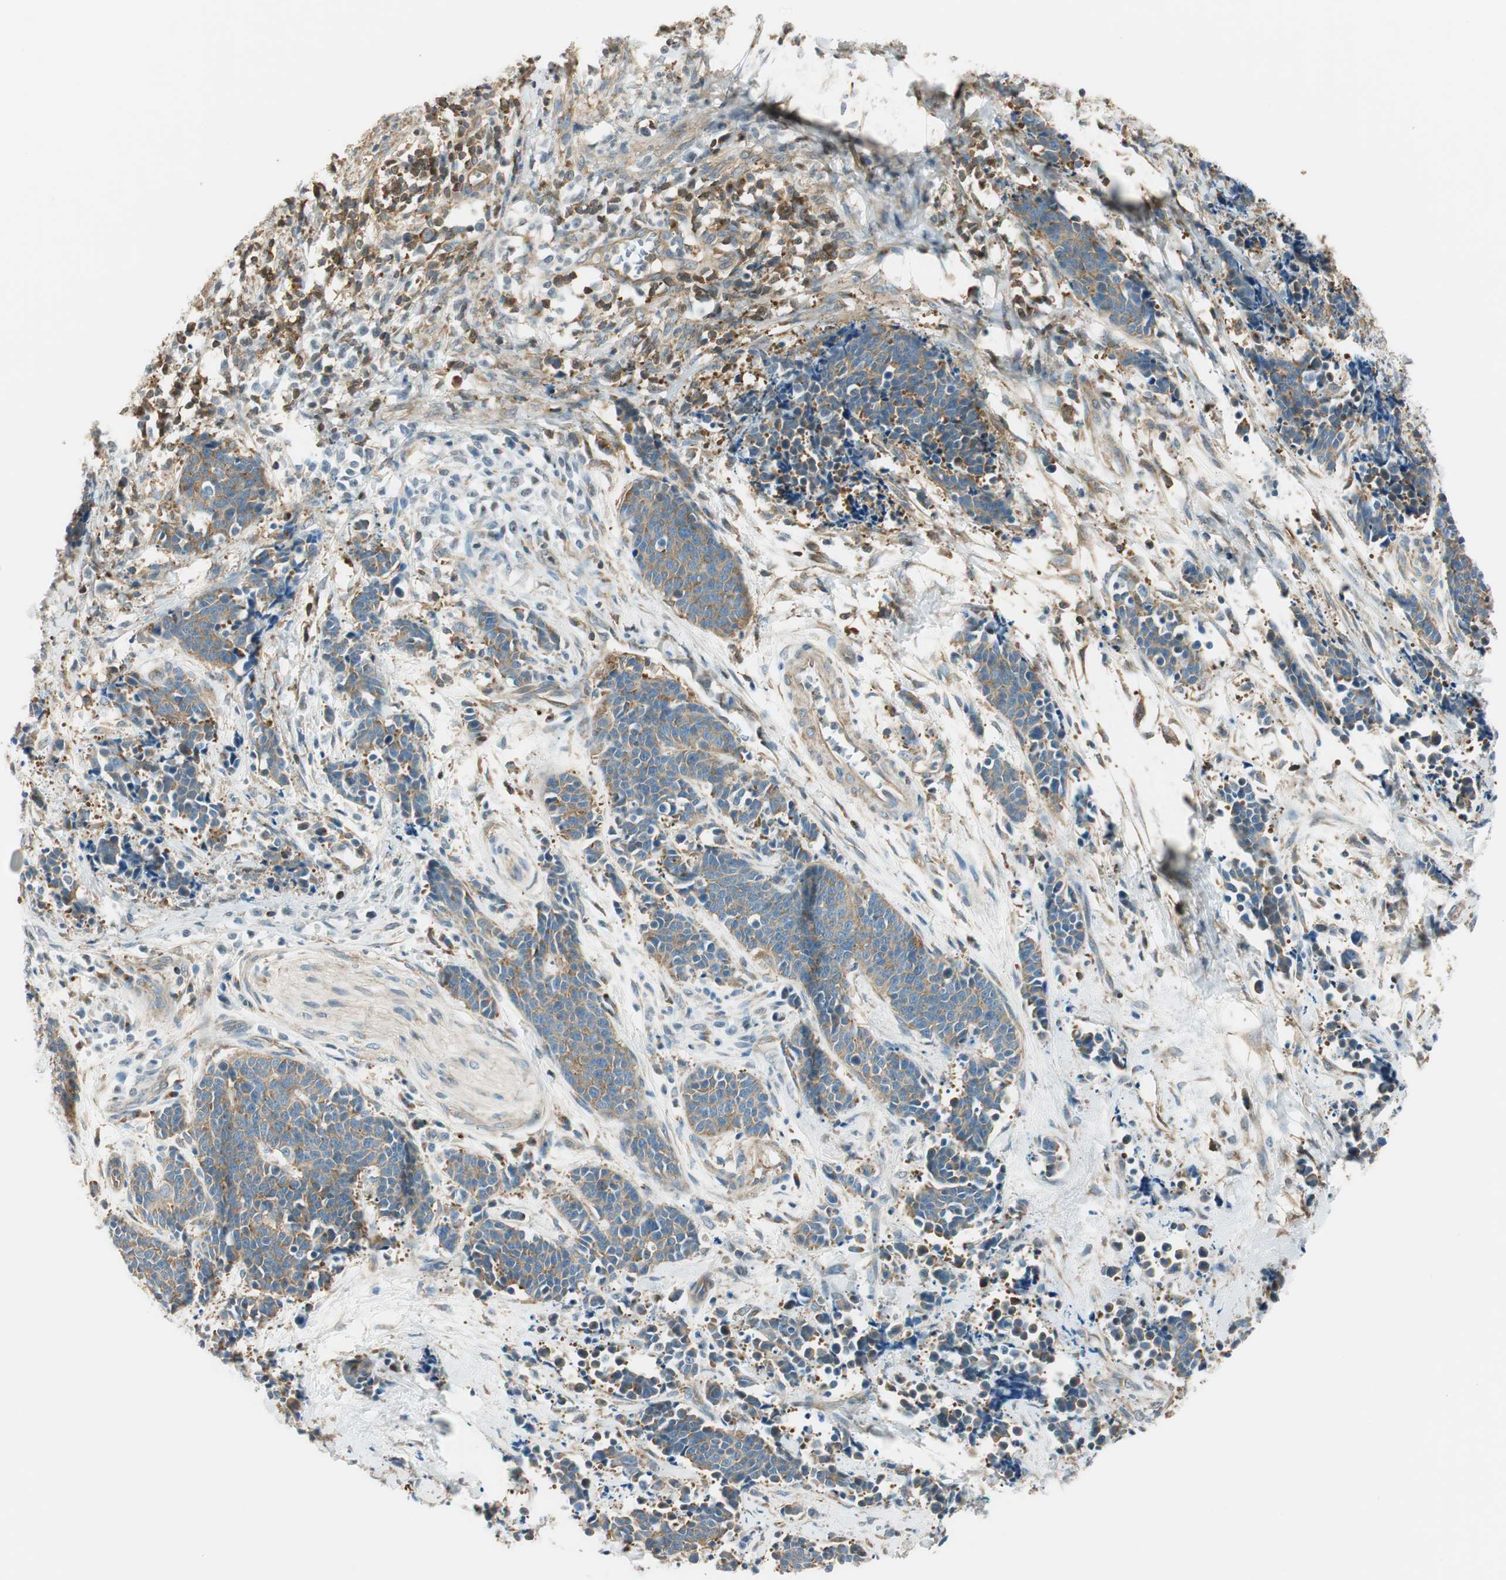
{"staining": {"intensity": "moderate", "quantity": ">75%", "location": "cytoplasmic/membranous"}, "tissue": "cervical cancer", "cell_type": "Tumor cells", "image_type": "cancer", "snomed": [{"axis": "morphology", "description": "Squamous cell carcinoma, NOS"}, {"axis": "topography", "description": "Cervix"}], "caption": "This is an image of immunohistochemistry (IHC) staining of cervical cancer, which shows moderate staining in the cytoplasmic/membranous of tumor cells.", "gene": "PI4K2B", "patient": {"sex": "female", "age": 35}}